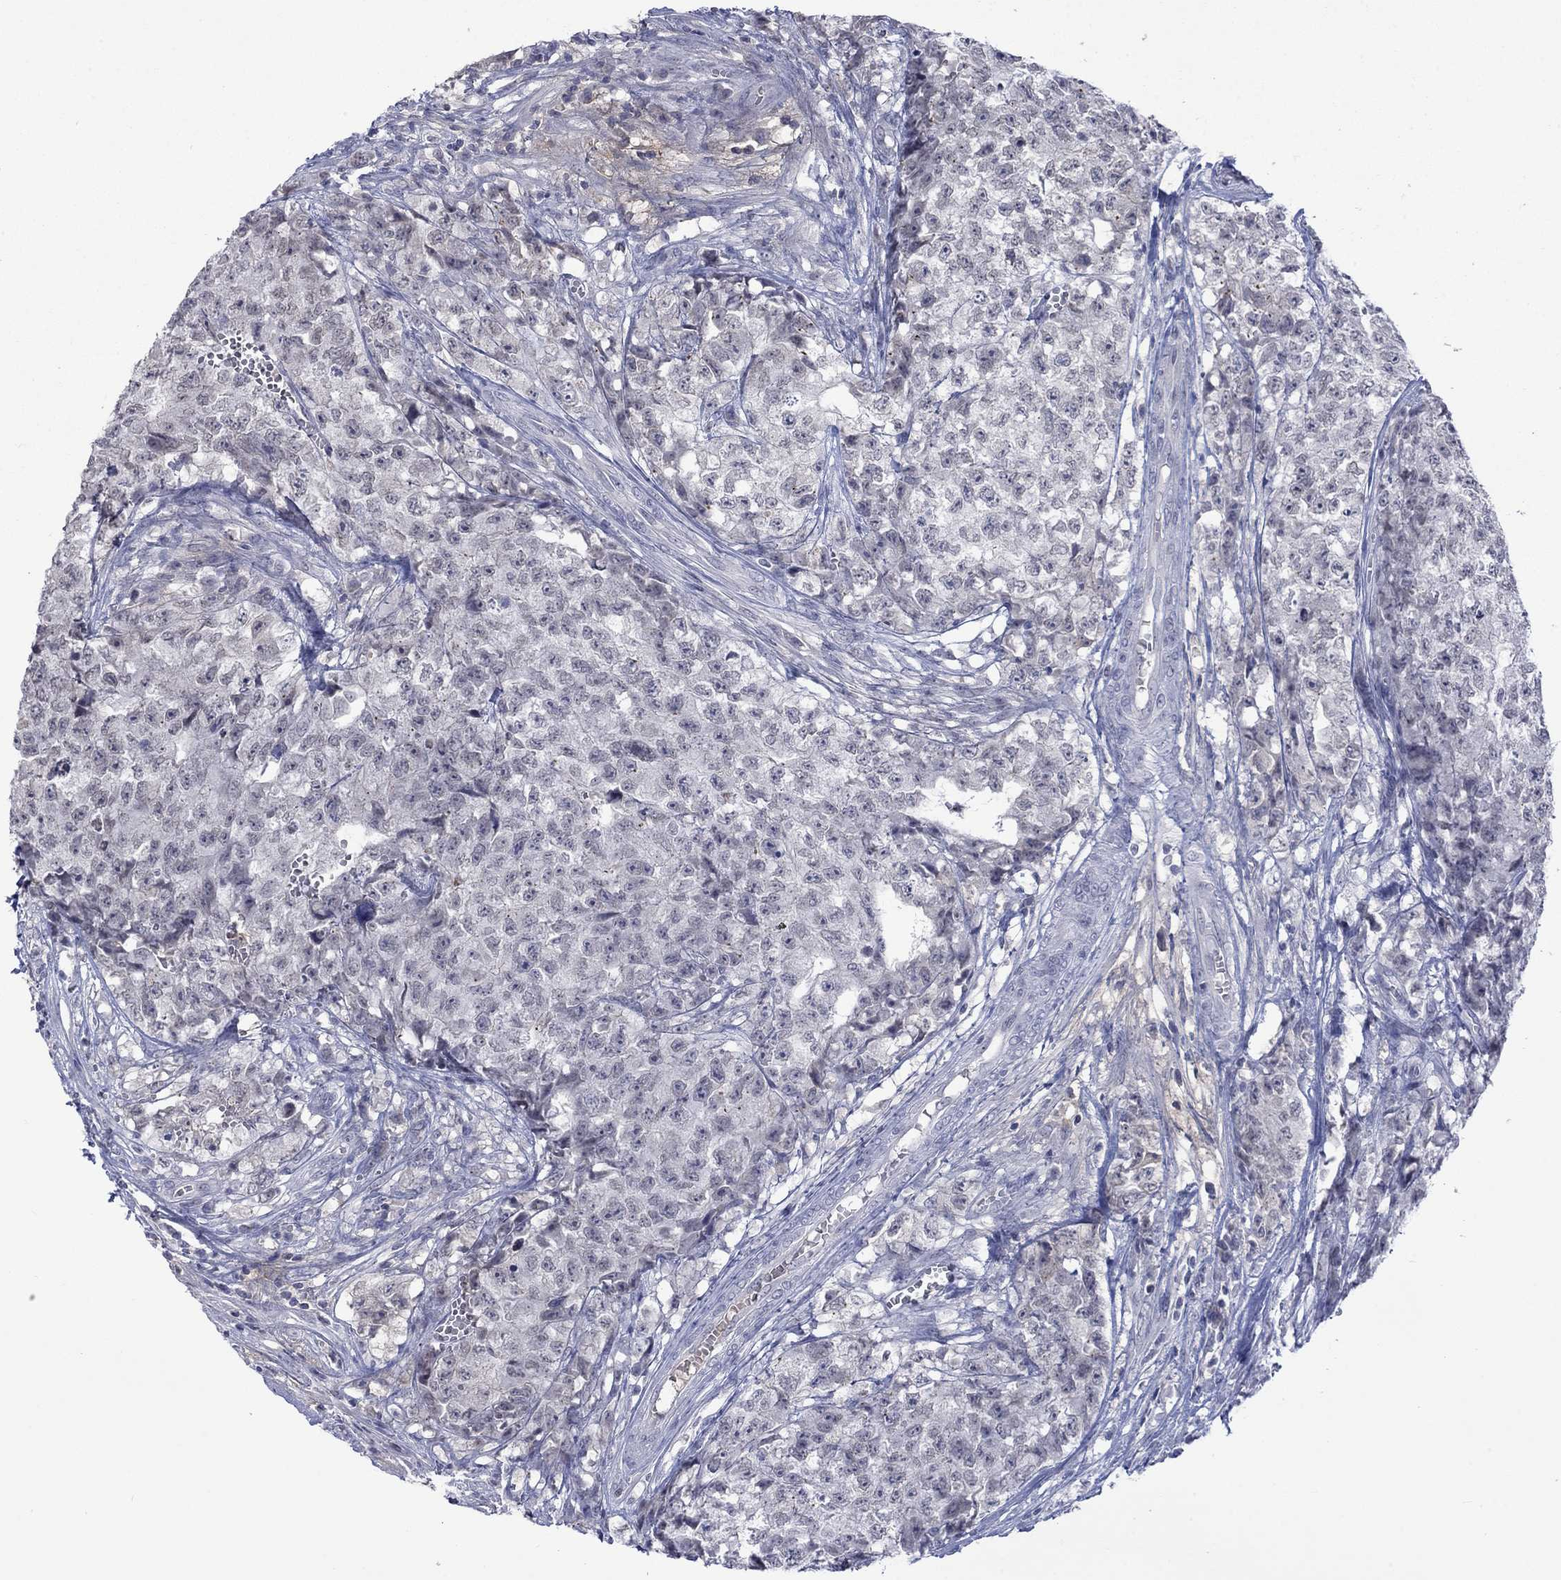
{"staining": {"intensity": "negative", "quantity": "none", "location": "none"}, "tissue": "testis cancer", "cell_type": "Tumor cells", "image_type": "cancer", "snomed": [{"axis": "morphology", "description": "Seminoma, NOS"}, {"axis": "morphology", "description": "Carcinoma, Embryonal, NOS"}, {"axis": "topography", "description": "Testis"}], "caption": "Testis seminoma was stained to show a protein in brown. There is no significant positivity in tumor cells.", "gene": "NSMF", "patient": {"sex": "male", "age": 22}}